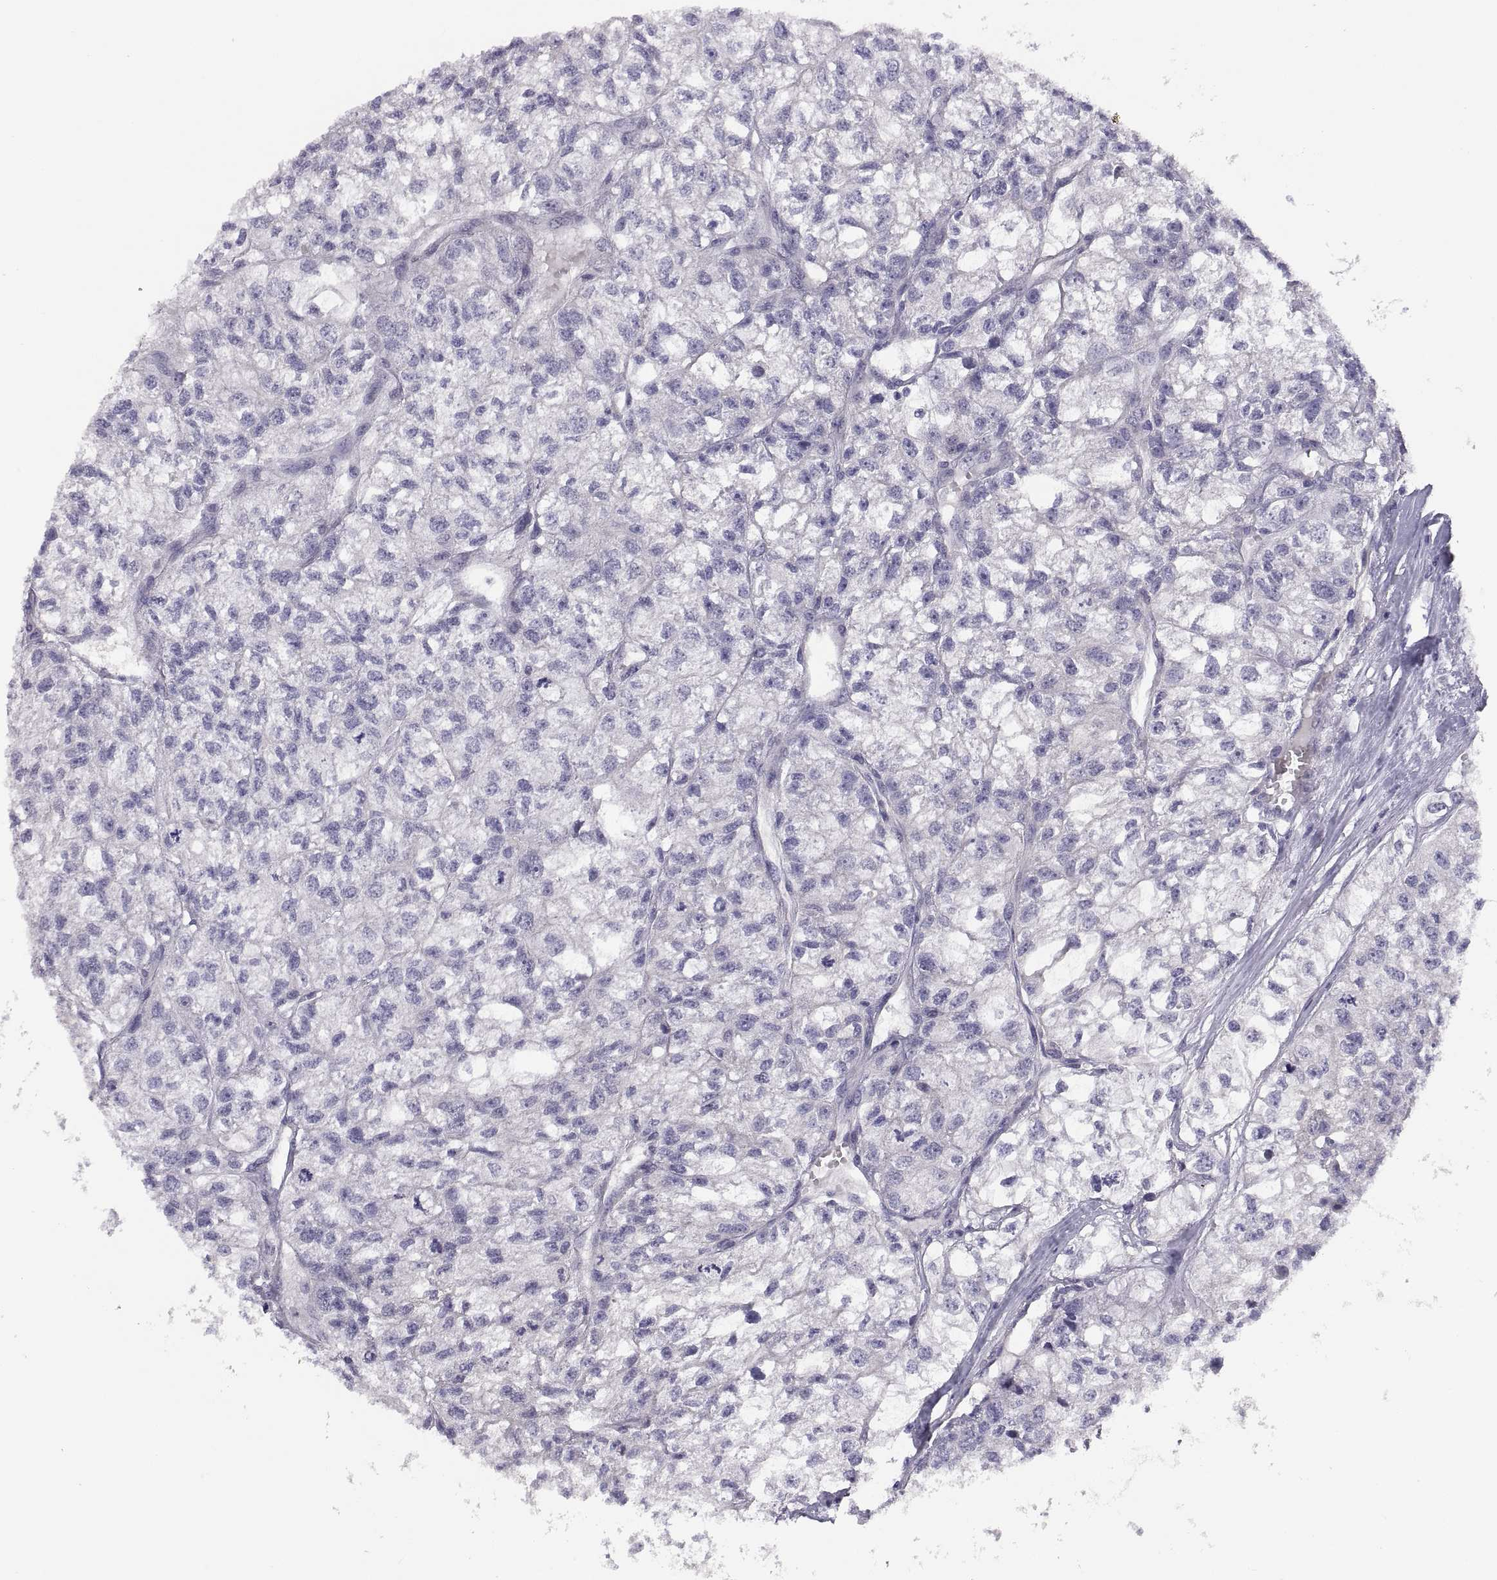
{"staining": {"intensity": "negative", "quantity": "none", "location": "none"}, "tissue": "renal cancer", "cell_type": "Tumor cells", "image_type": "cancer", "snomed": [{"axis": "morphology", "description": "Adenocarcinoma, NOS"}, {"axis": "topography", "description": "Kidney"}], "caption": "Tumor cells are negative for brown protein staining in renal cancer (adenocarcinoma).", "gene": "STRC", "patient": {"sex": "male", "age": 56}}